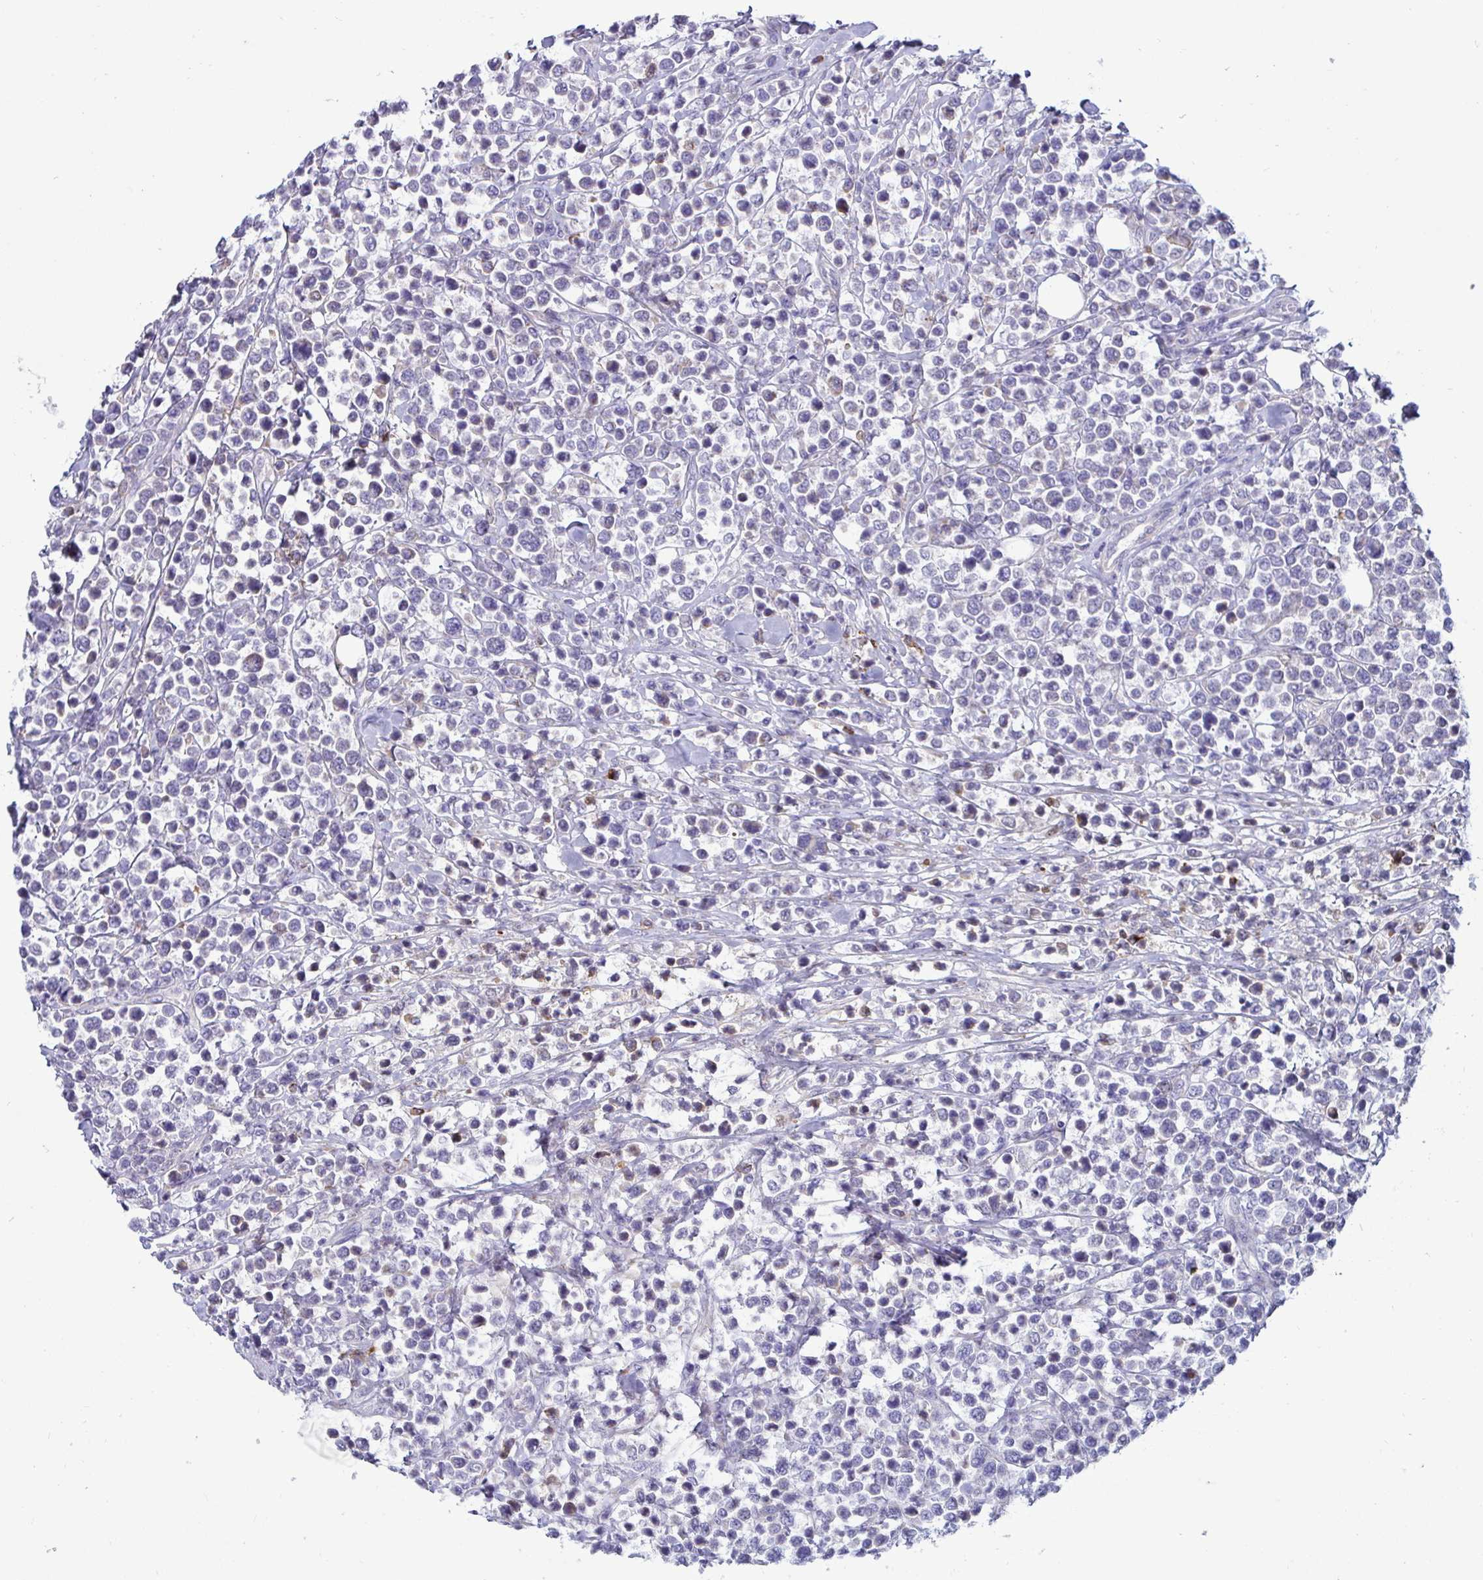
{"staining": {"intensity": "negative", "quantity": "none", "location": "none"}, "tissue": "lymphoma", "cell_type": "Tumor cells", "image_type": "cancer", "snomed": [{"axis": "morphology", "description": "Malignant lymphoma, non-Hodgkin's type, Low grade"}, {"axis": "topography", "description": "Lymph node"}], "caption": "Immunohistochemistry (IHC) of lymphoma reveals no positivity in tumor cells. Nuclei are stained in blue.", "gene": "TFPI2", "patient": {"sex": "male", "age": 60}}